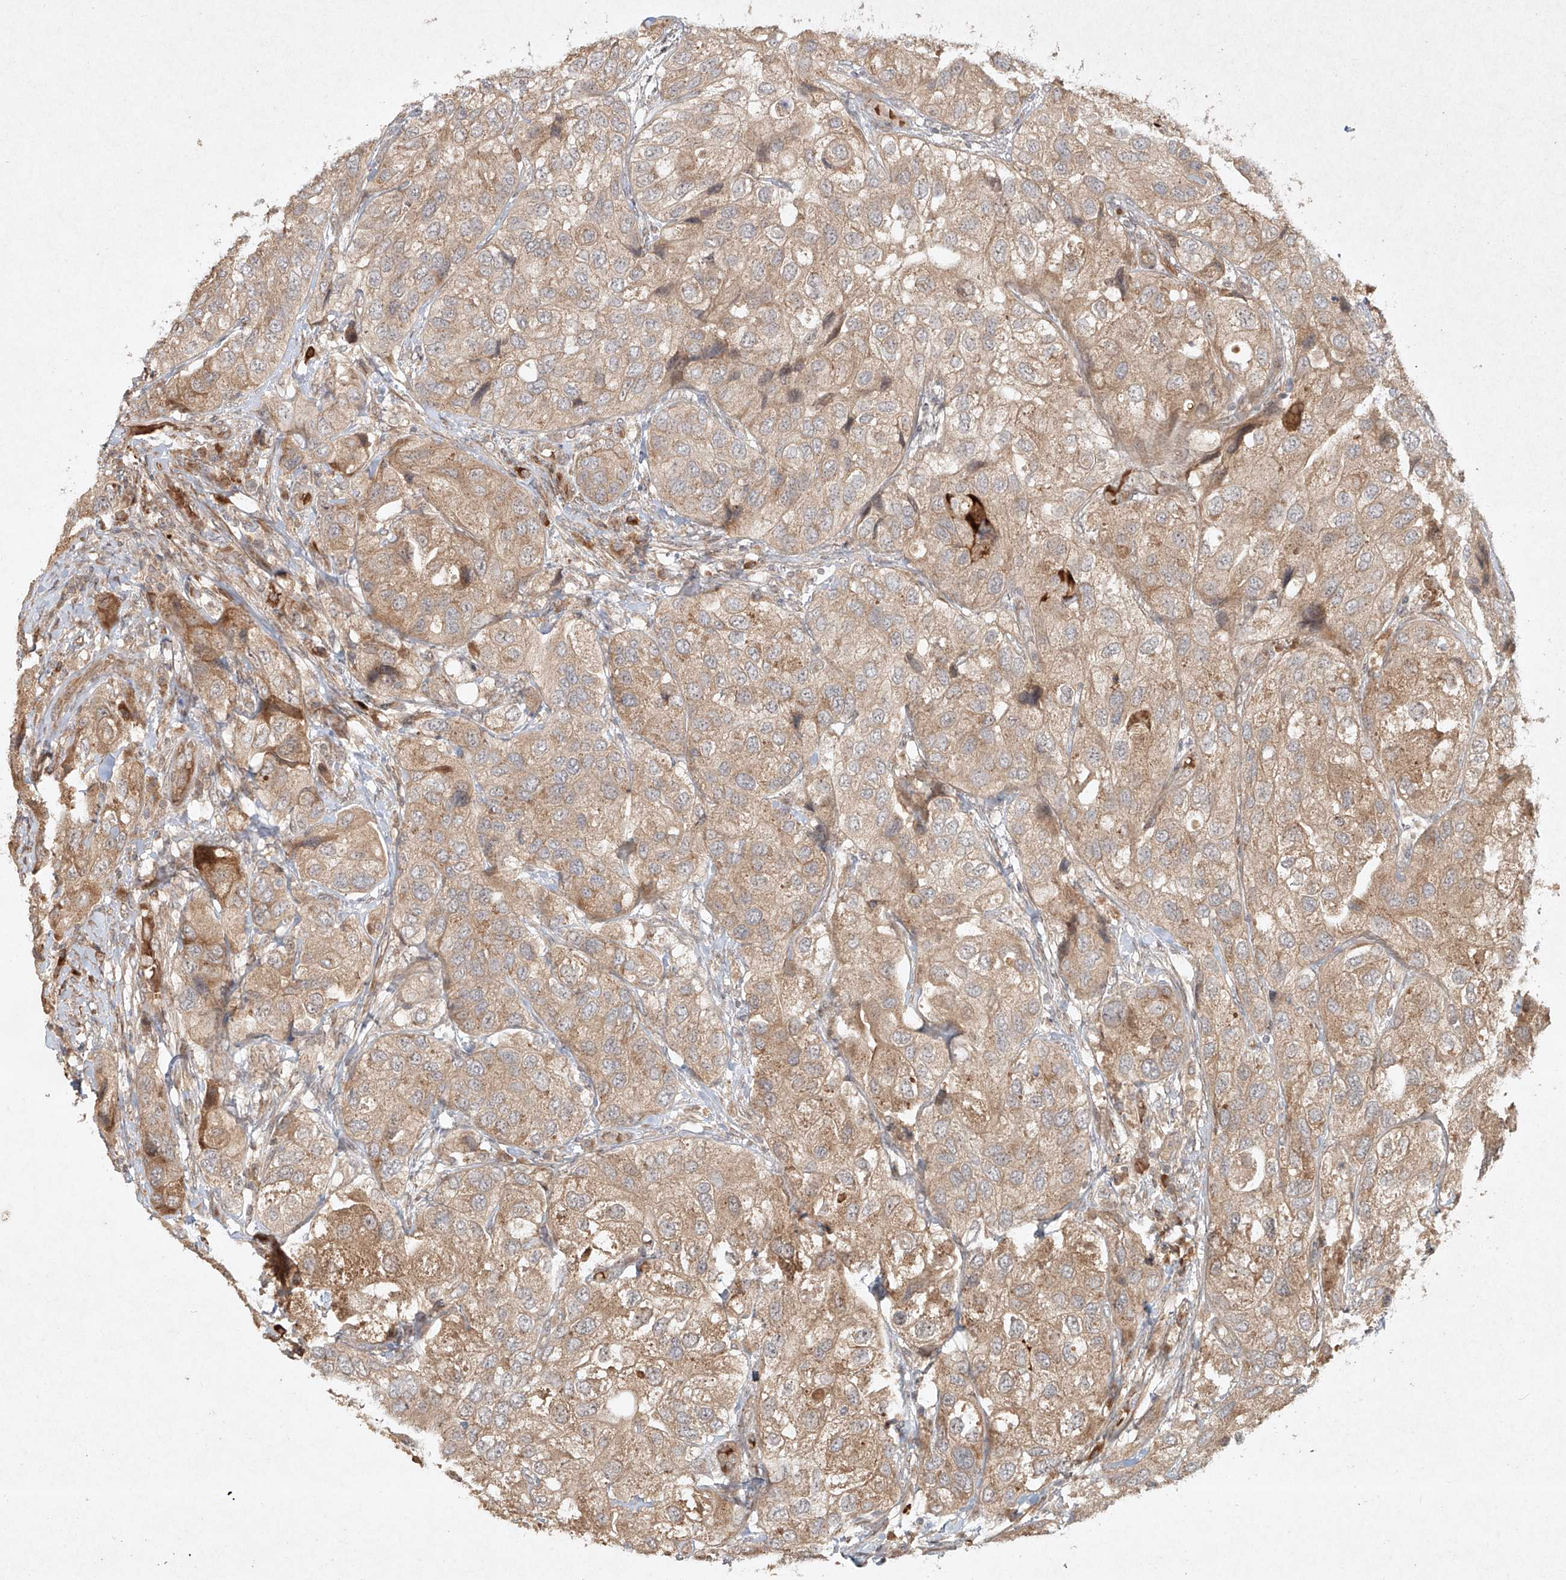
{"staining": {"intensity": "moderate", "quantity": ">75%", "location": "cytoplasmic/membranous"}, "tissue": "urothelial cancer", "cell_type": "Tumor cells", "image_type": "cancer", "snomed": [{"axis": "morphology", "description": "Urothelial carcinoma, High grade"}, {"axis": "topography", "description": "Urinary bladder"}], "caption": "IHC of urothelial carcinoma (high-grade) reveals medium levels of moderate cytoplasmic/membranous staining in approximately >75% of tumor cells. The protein is shown in brown color, while the nuclei are stained blue.", "gene": "CYYR1", "patient": {"sex": "female", "age": 64}}